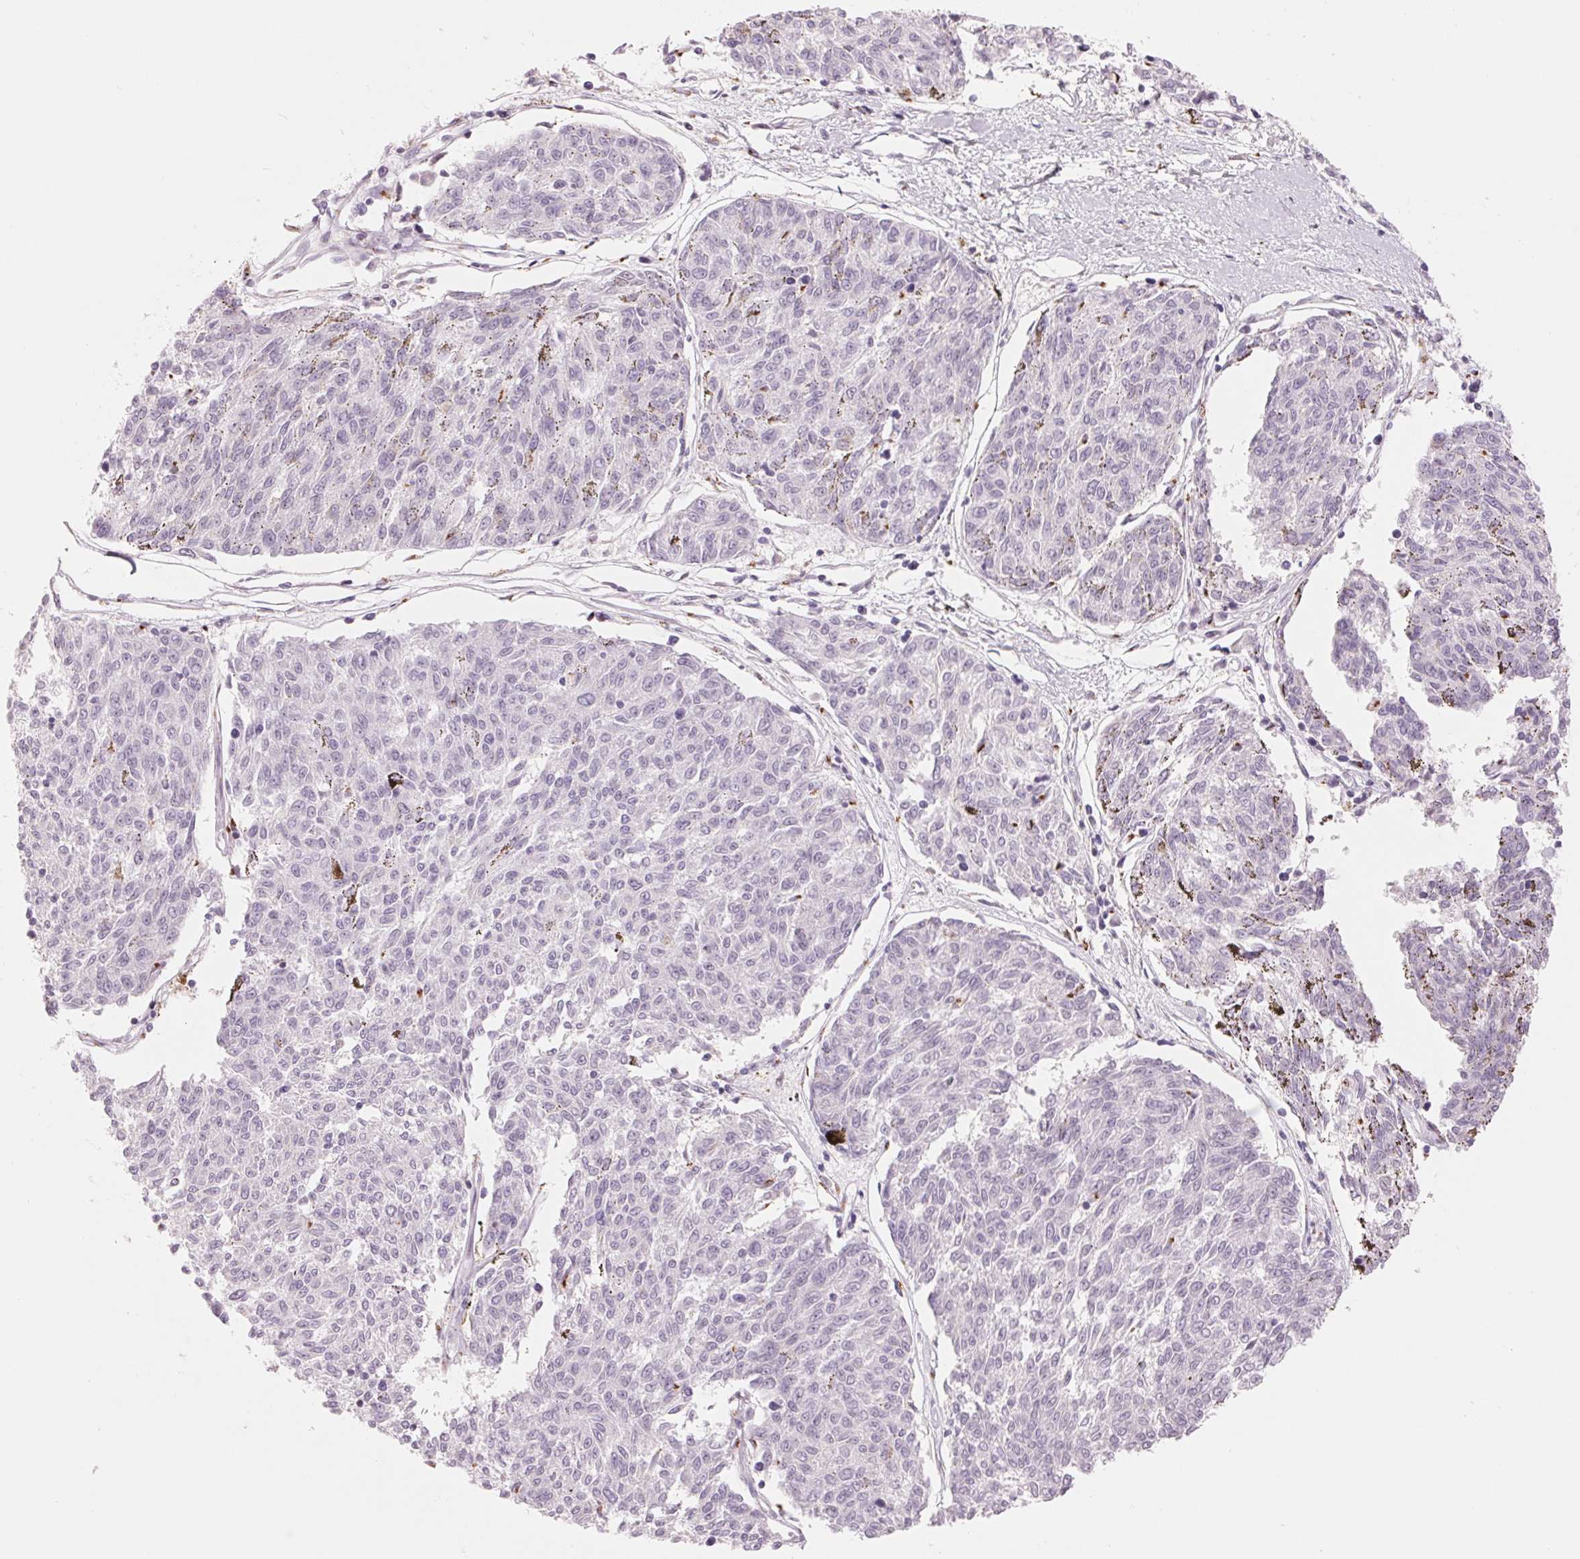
{"staining": {"intensity": "negative", "quantity": "none", "location": "none"}, "tissue": "melanoma", "cell_type": "Tumor cells", "image_type": "cancer", "snomed": [{"axis": "morphology", "description": "Malignant melanoma, NOS"}, {"axis": "topography", "description": "Skin"}], "caption": "The micrograph reveals no significant expression in tumor cells of malignant melanoma.", "gene": "GALNT7", "patient": {"sex": "female", "age": 72}}